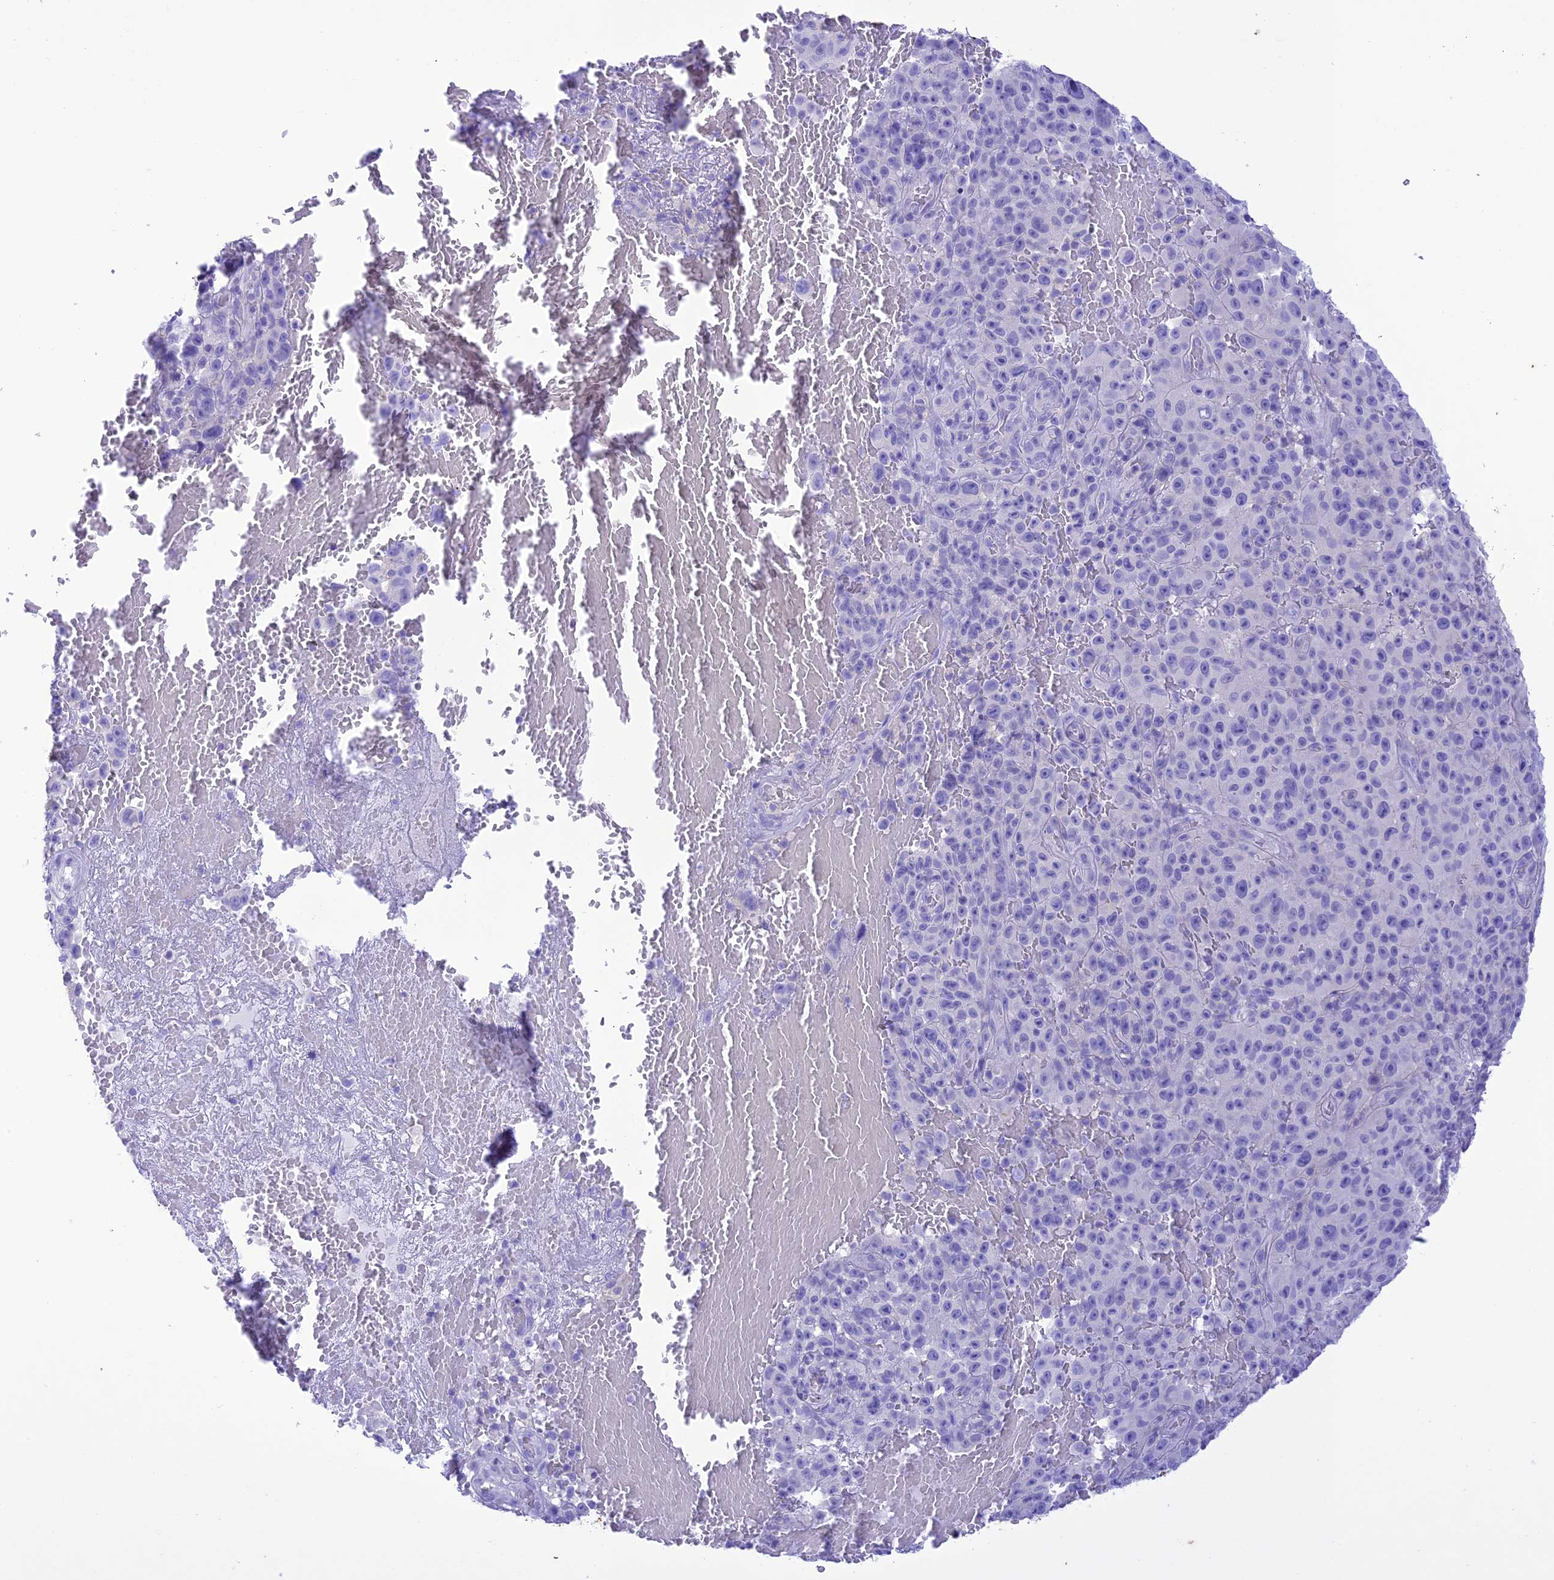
{"staining": {"intensity": "negative", "quantity": "none", "location": "none"}, "tissue": "melanoma", "cell_type": "Tumor cells", "image_type": "cancer", "snomed": [{"axis": "morphology", "description": "Malignant melanoma, NOS"}, {"axis": "topography", "description": "Skin"}], "caption": "Tumor cells are negative for brown protein staining in malignant melanoma.", "gene": "VPS52", "patient": {"sex": "female", "age": 82}}